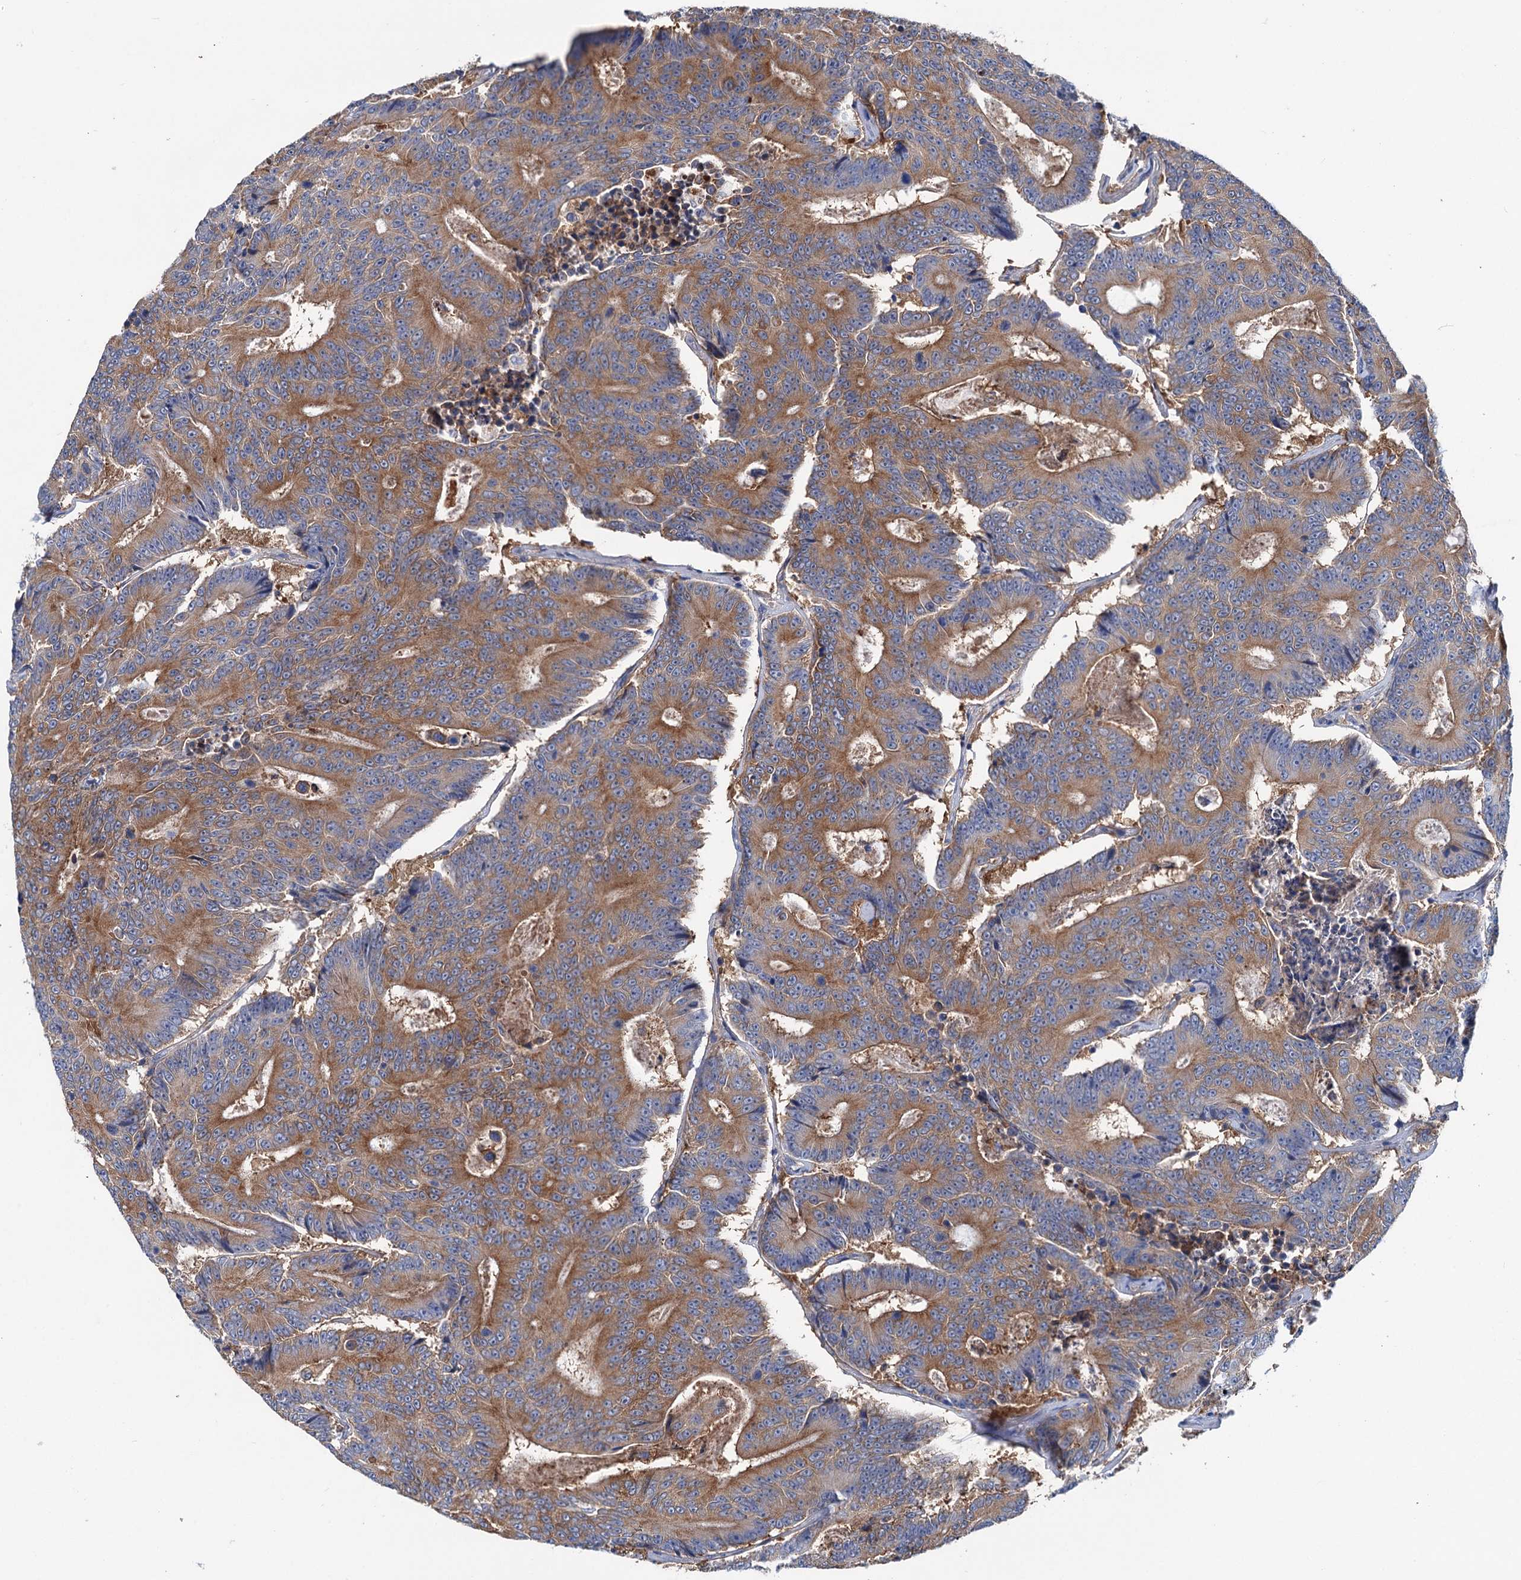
{"staining": {"intensity": "moderate", "quantity": ">75%", "location": "cytoplasmic/membranous"}, "tissue": "colorectal cancer", "cell_type": "Tumor cells", "image_type": "cancer", "snomed": [{"axis": "morphology", "description": "Adenocarcinoma, NOS"}, {"axis": "topography", "description": "Colon"}], "caption": "About >75% of tumor cells in human colorectal adenocarcinoma exhibit moderate cytoplasmic/membranous protein staining as visualized by brown immunohistochemical staining.", "gene": "TRIM55", "patient": {"sex": "male", "age": 83}}